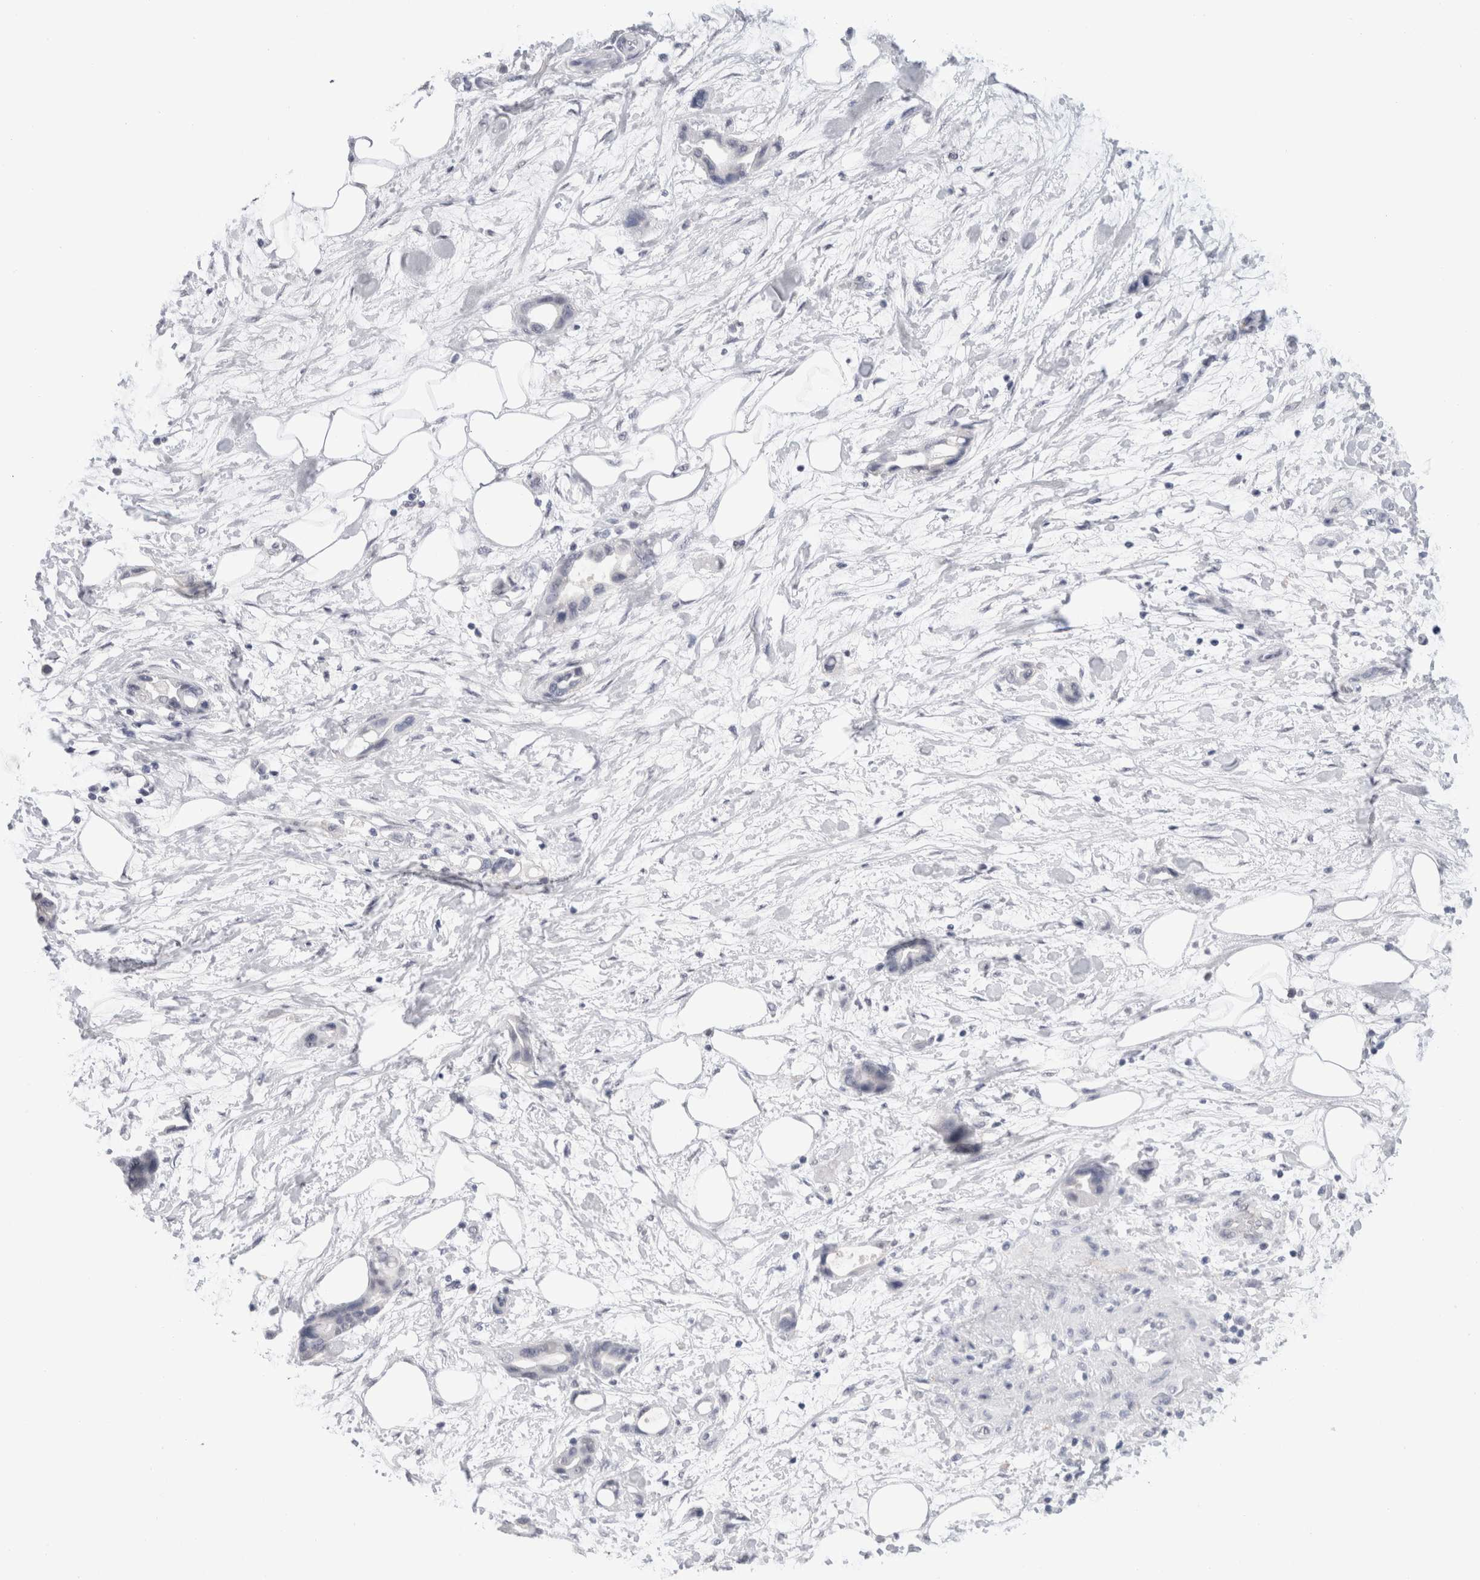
{"staining": {"intensity": "negative", "quantity": "none", "location": "none"}, "tissue": "pancreatic cancer", "cell_type": "Tumor cells", "image_type": "cancer", "snomed": [{"axis": "morphology", "description": "Adenocarcinoma, NOS"}, {"axis": "topography", "description": "Pancreas"}], "caption": "Immunohistochemistry histopathology image of neoplastic tissue: adenocarcinoma (pancreatic) stained with DAB (3,3'-diaminobenzidine) demonstrates no significant protein expression in tumor cells.", "gene": "CADM3", "patient": {"sex": "female", "age": 57}}